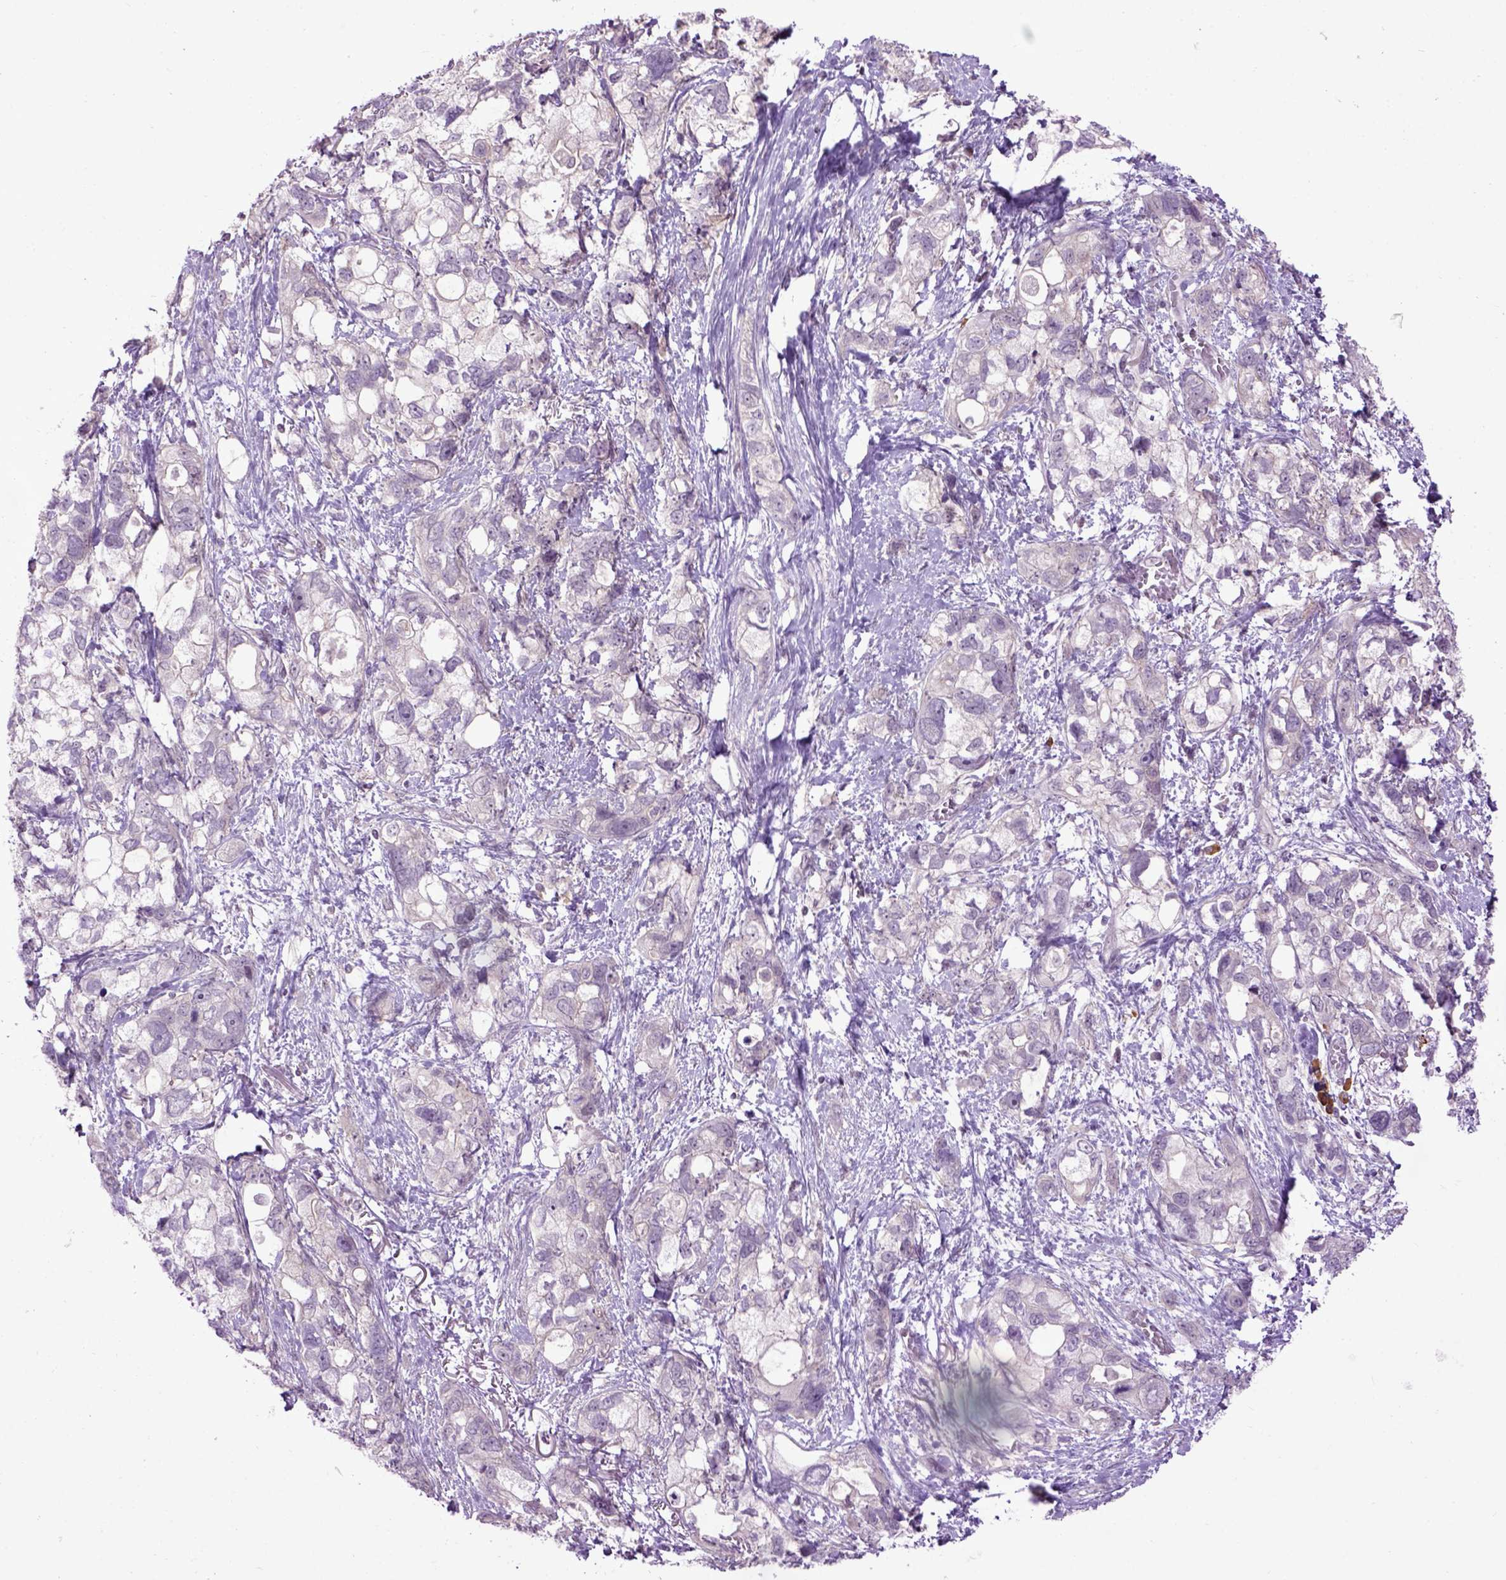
{"staining": {"intensity": "negative", "quantity": "none", "location": "none"}, "tissue": "stomach cancer", "cell_type": "Tumor cells", "image_type": "cancer", "snomed": [{"axis": "morphology", "description": "Adenocarcinoma, NOS"}, {"axis": "topography", "description": "Stomach, upper"}], "caption": "Immunohistochemistry of stomach adenocarcinoma shows no staining in tumor cells.", "gene": "EMILIN3", "patient": {"sex": "female", "age": 81}}